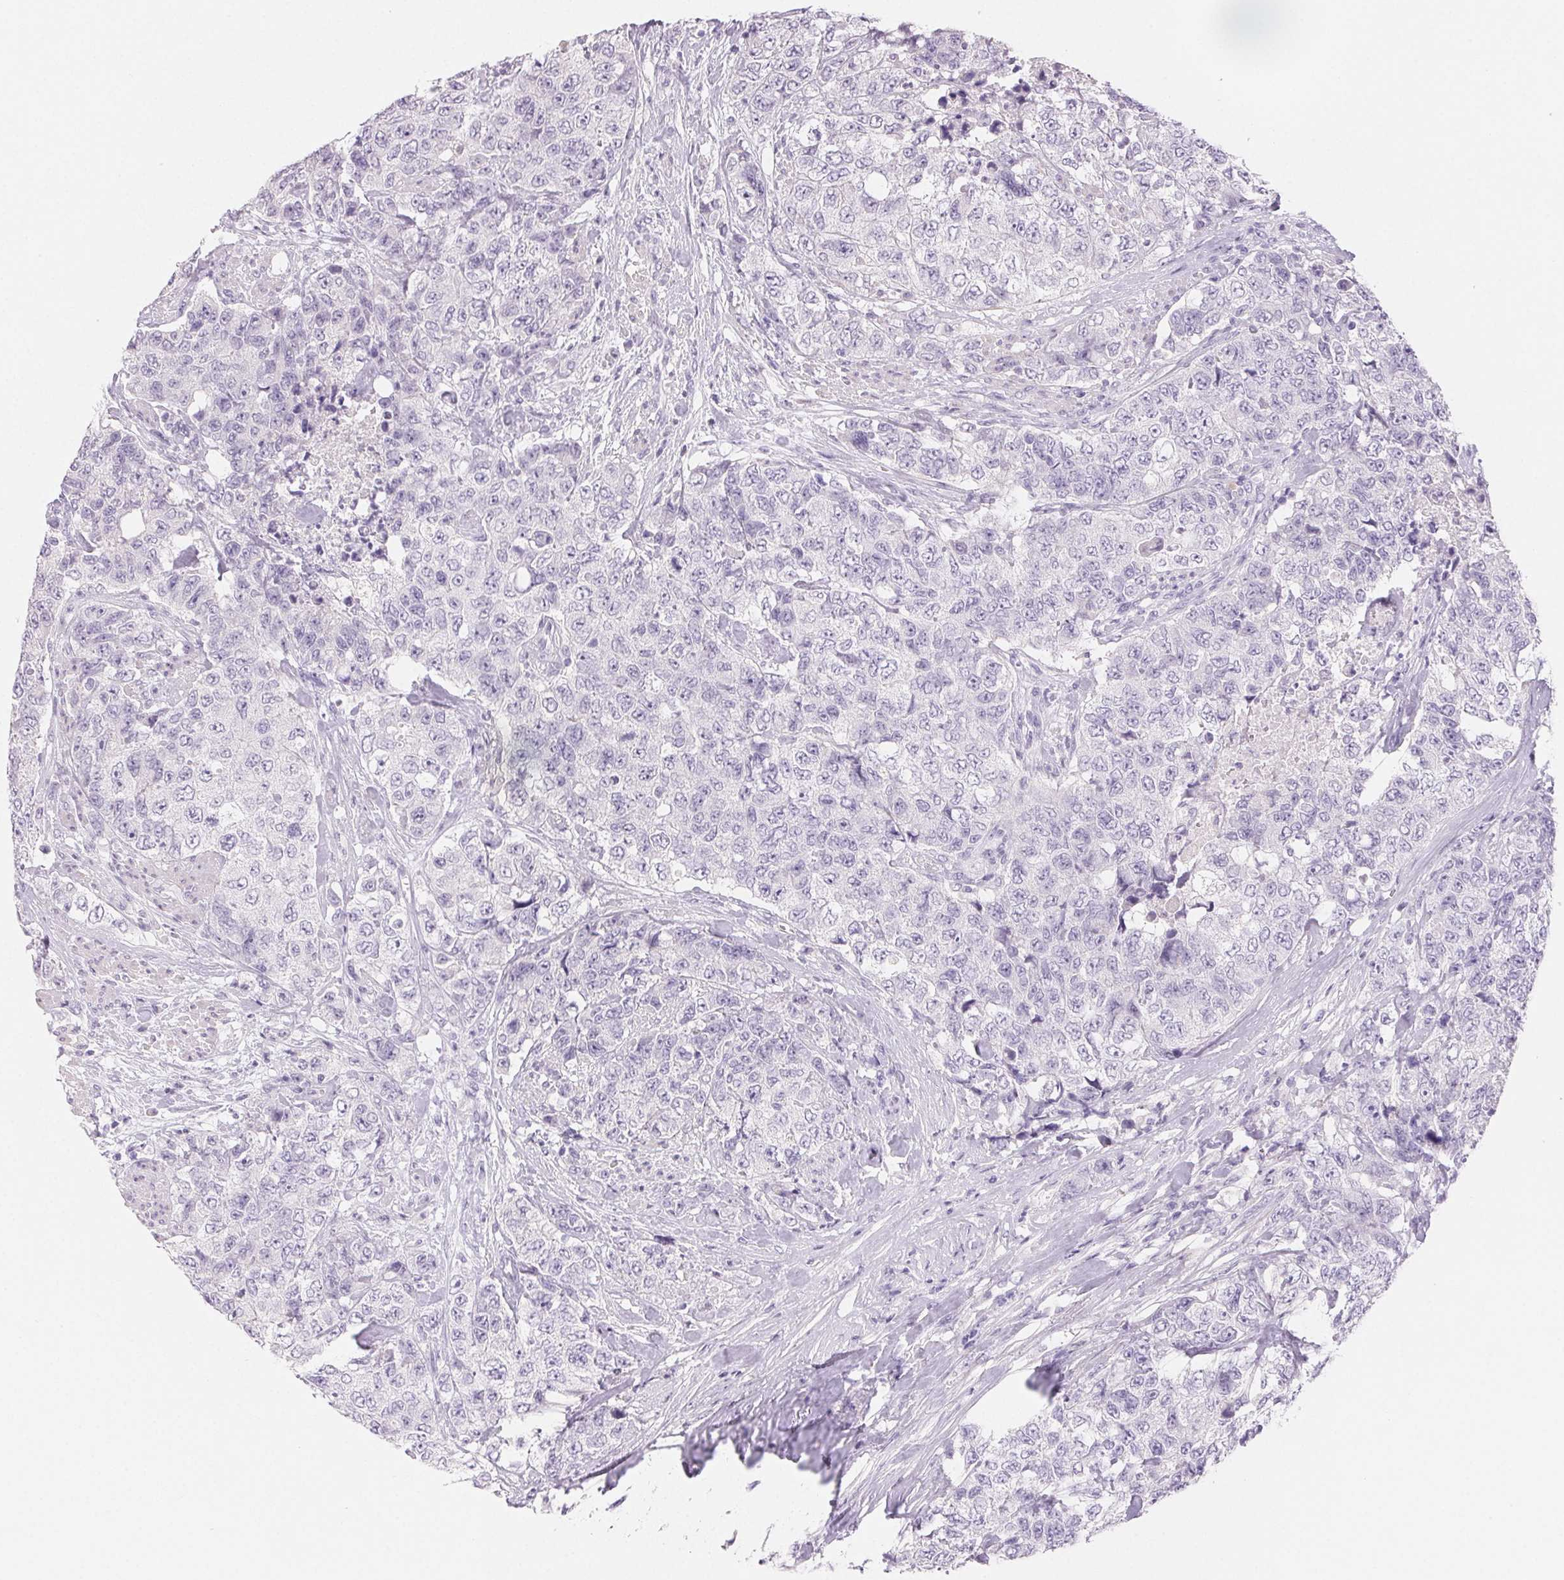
{"staining": {"intensity": "negative", "quantity": "none", "location": "none"}, "tissue": "urothelial cancer", "cell_type": "Tumor cells", "image_type": "cancer", "snomed": [{"axis": "morphology", "description": "Urothelial carcinoma, High grade"}, {"axis": "topography", "description": "Urinary bladder"}], "caption": "This micrograph is of urothelial cancer stained with immunohistochemistry to label a protein in brown with the nuclei are counter-stained blue. There is no staining in tumor cells. (DAB (3,3'-diaminobenzidine) IHC, high magnification).", "gene": "BPIFB2", "patient": {"sex": "female", "age": 78}}